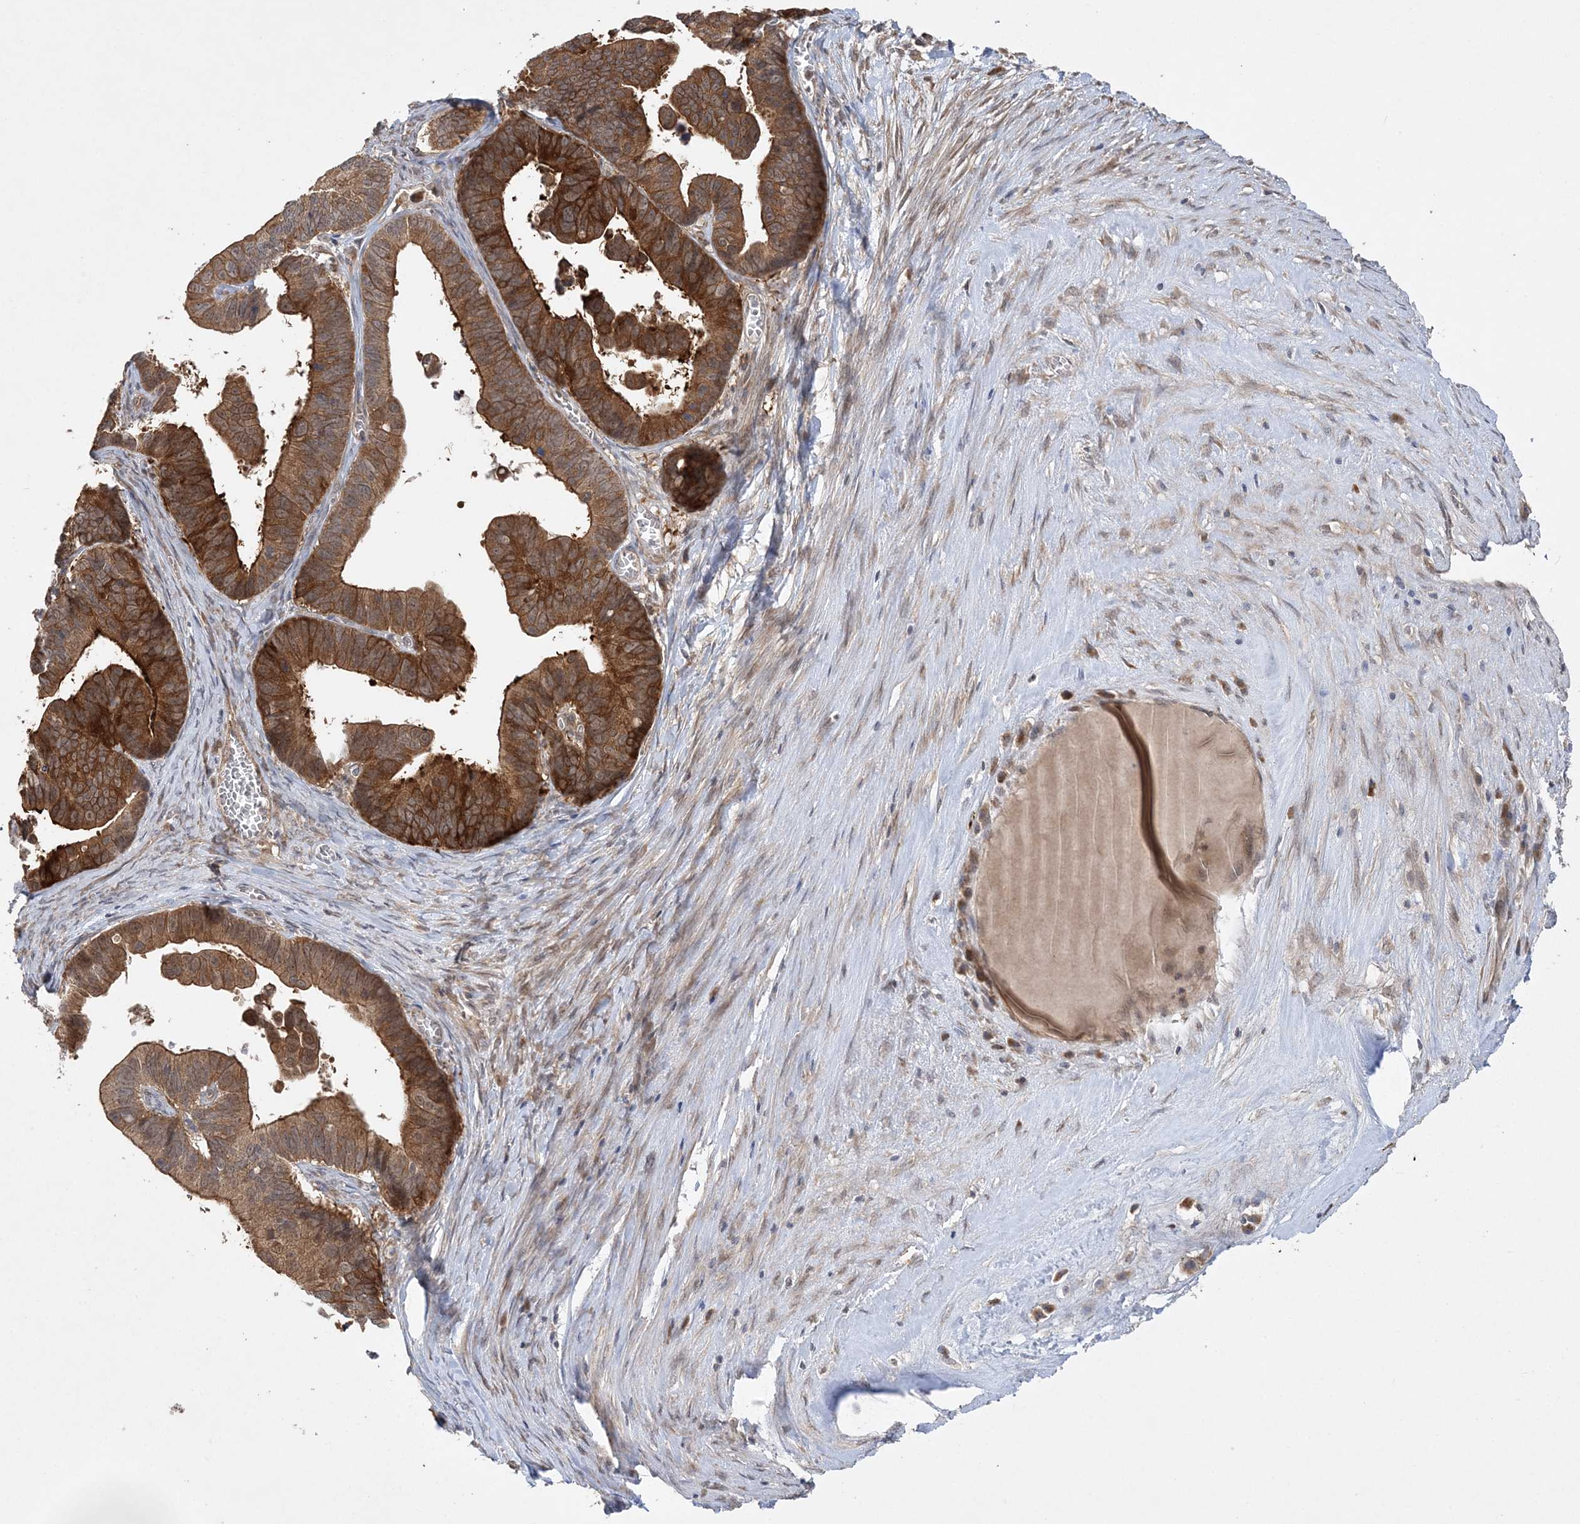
{"staining": {"intensity": "strong", "quantity": ">75%", "location": "cytoplasmic/membranous"}, "tissue": "ovarian cancer", "cell_type": "Tumor cells", "image_type": "cancer", "snomed": [{"axis": "morphology", "description": "Cystadenocarcinoma, serous, NOS"}, {"axis": "topography", "description": "Ovary"}], "caption": "Ovarian cancer stained with immunohistochemistry displays strong cytoplasmic/membranous expression in about >75% of tumor cells.", "gene": "MMADHC", "patient": {"sex": "female", "age": 56}}